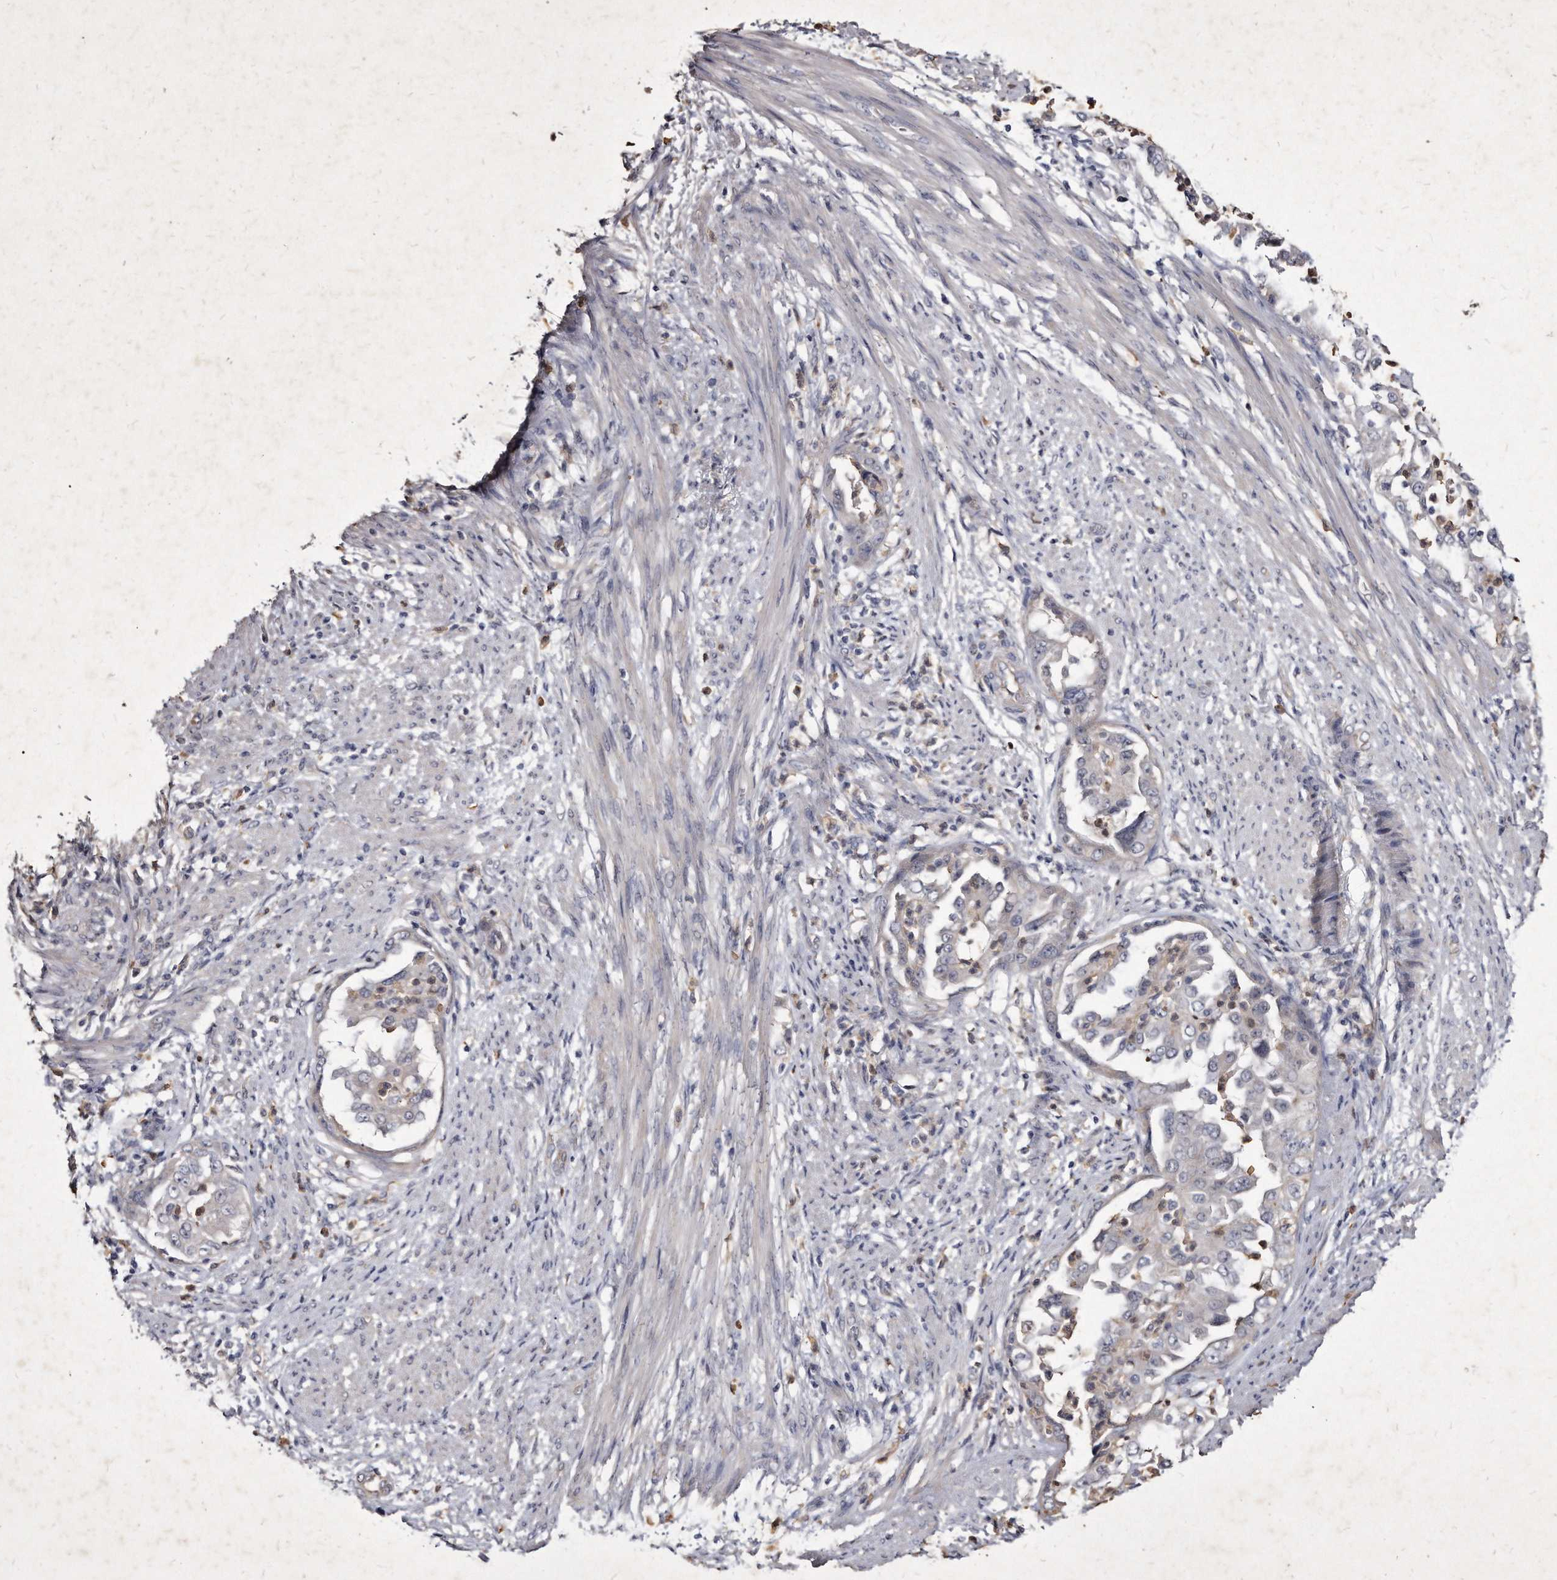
{"staining": {"intensity": "negative", "quantity": "none", "location": "none"}, "tissue": "endometrial cancer", "cell_type": "Tumor cells", "image_type": "cancer", "snomed": [{"axis": "morphology", "description": "Adenocarcinoma, NOS"}, {"axis": "topography", "description": "Endometrium"}], "caption": "Endometrial adenocarcinoma was stained to show a protein in brown. There is no significant positivity in tumor cells. The staining was performed using DAB (3,3'-diaminobenzidine) to visualize the protein expression in brown, while the nuclei were stained in blue with hematoxylin (Magnification: 20x).", "gene": "KLHDC3", "patient": {"sex": "female", "age": 85}}